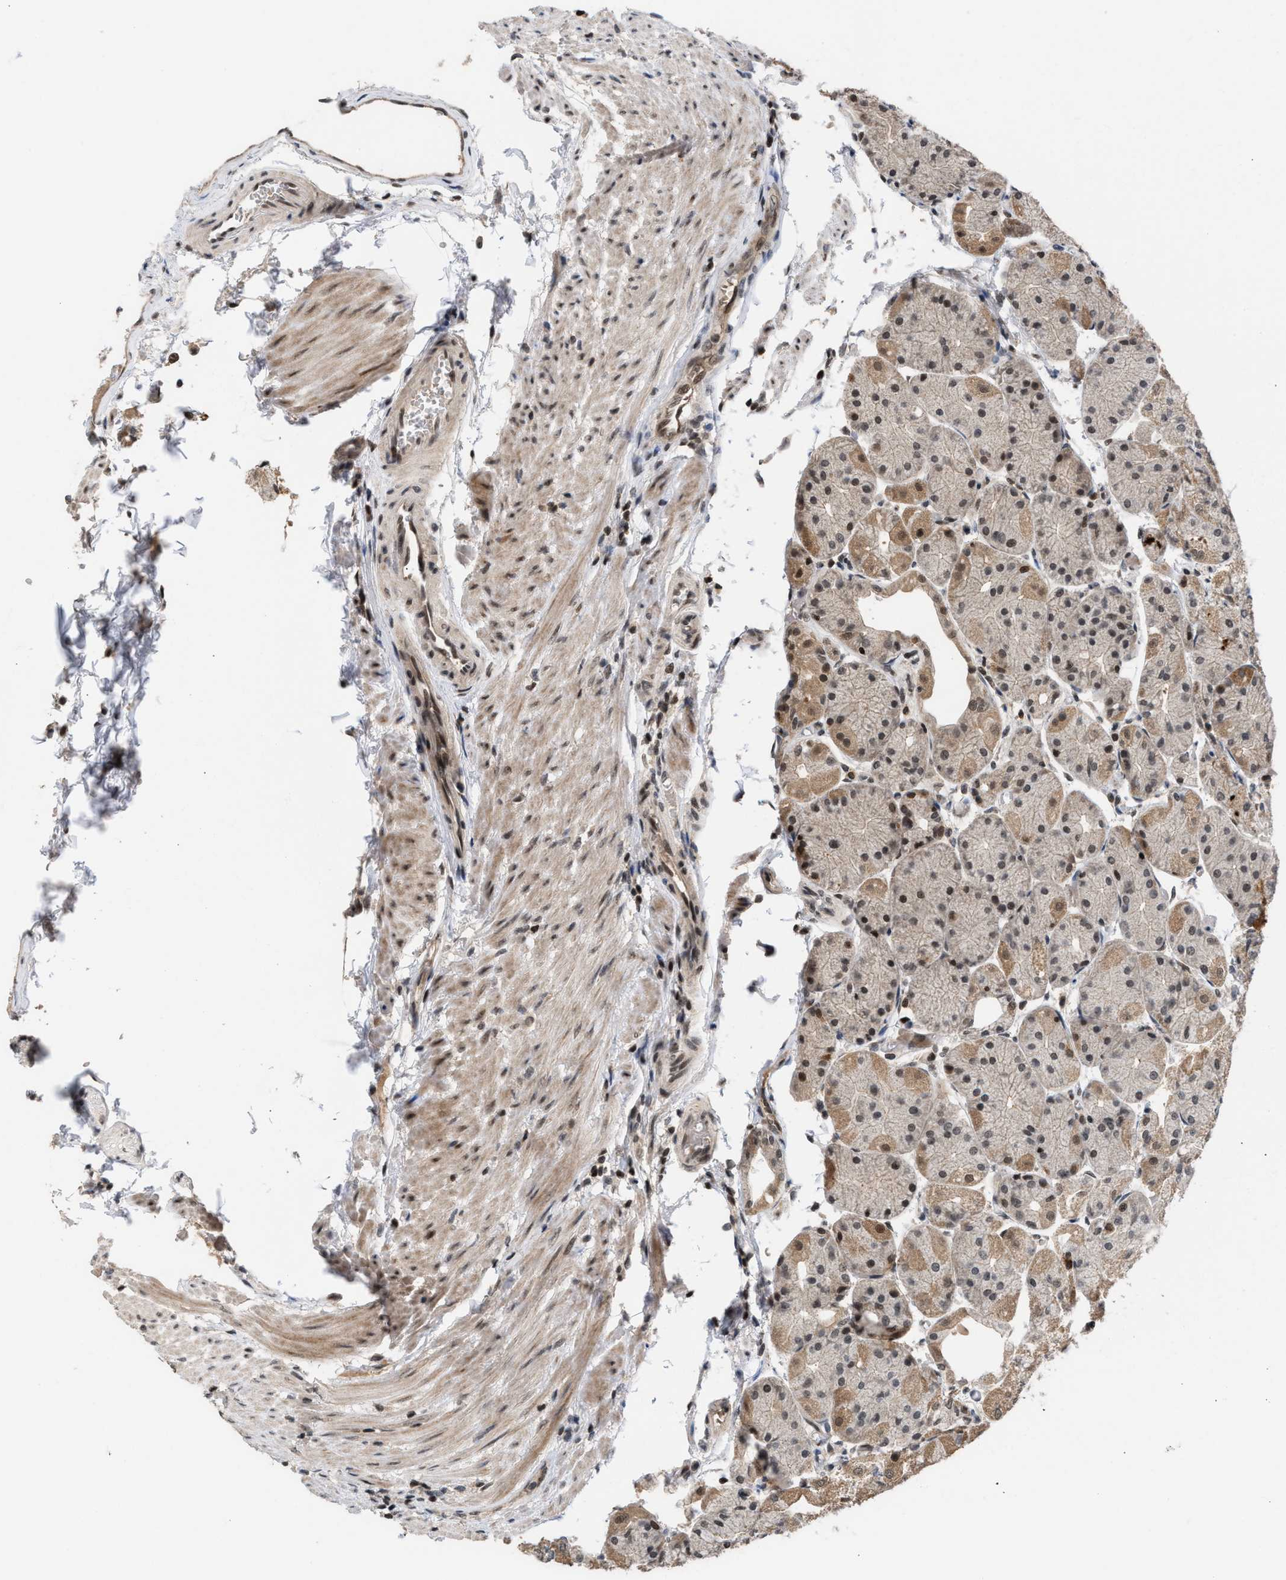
{"staining": {"intensity": "strong", "quantity": ">75%", "location": "cytoplasmic/membranous,nuclear"}, "tissue": "stomach", "cell_type": "Glandular cells", "image_type": "normal", "snomed": [{"axis": "morphology", "description": "Normal tissue, NOS"}, {"axis": "topography", "description": "Stomach, upper"}], "caption": "Immunohistochemistry photomicrograph of normal human stomach stained for a protein (brown), which displays high levels of strong cytoplasmic/membranous,nuclear positivity in about >75% of glandular cells.", "gene": "C9orf78", "patient": {"sex": "male", "age": 72}}